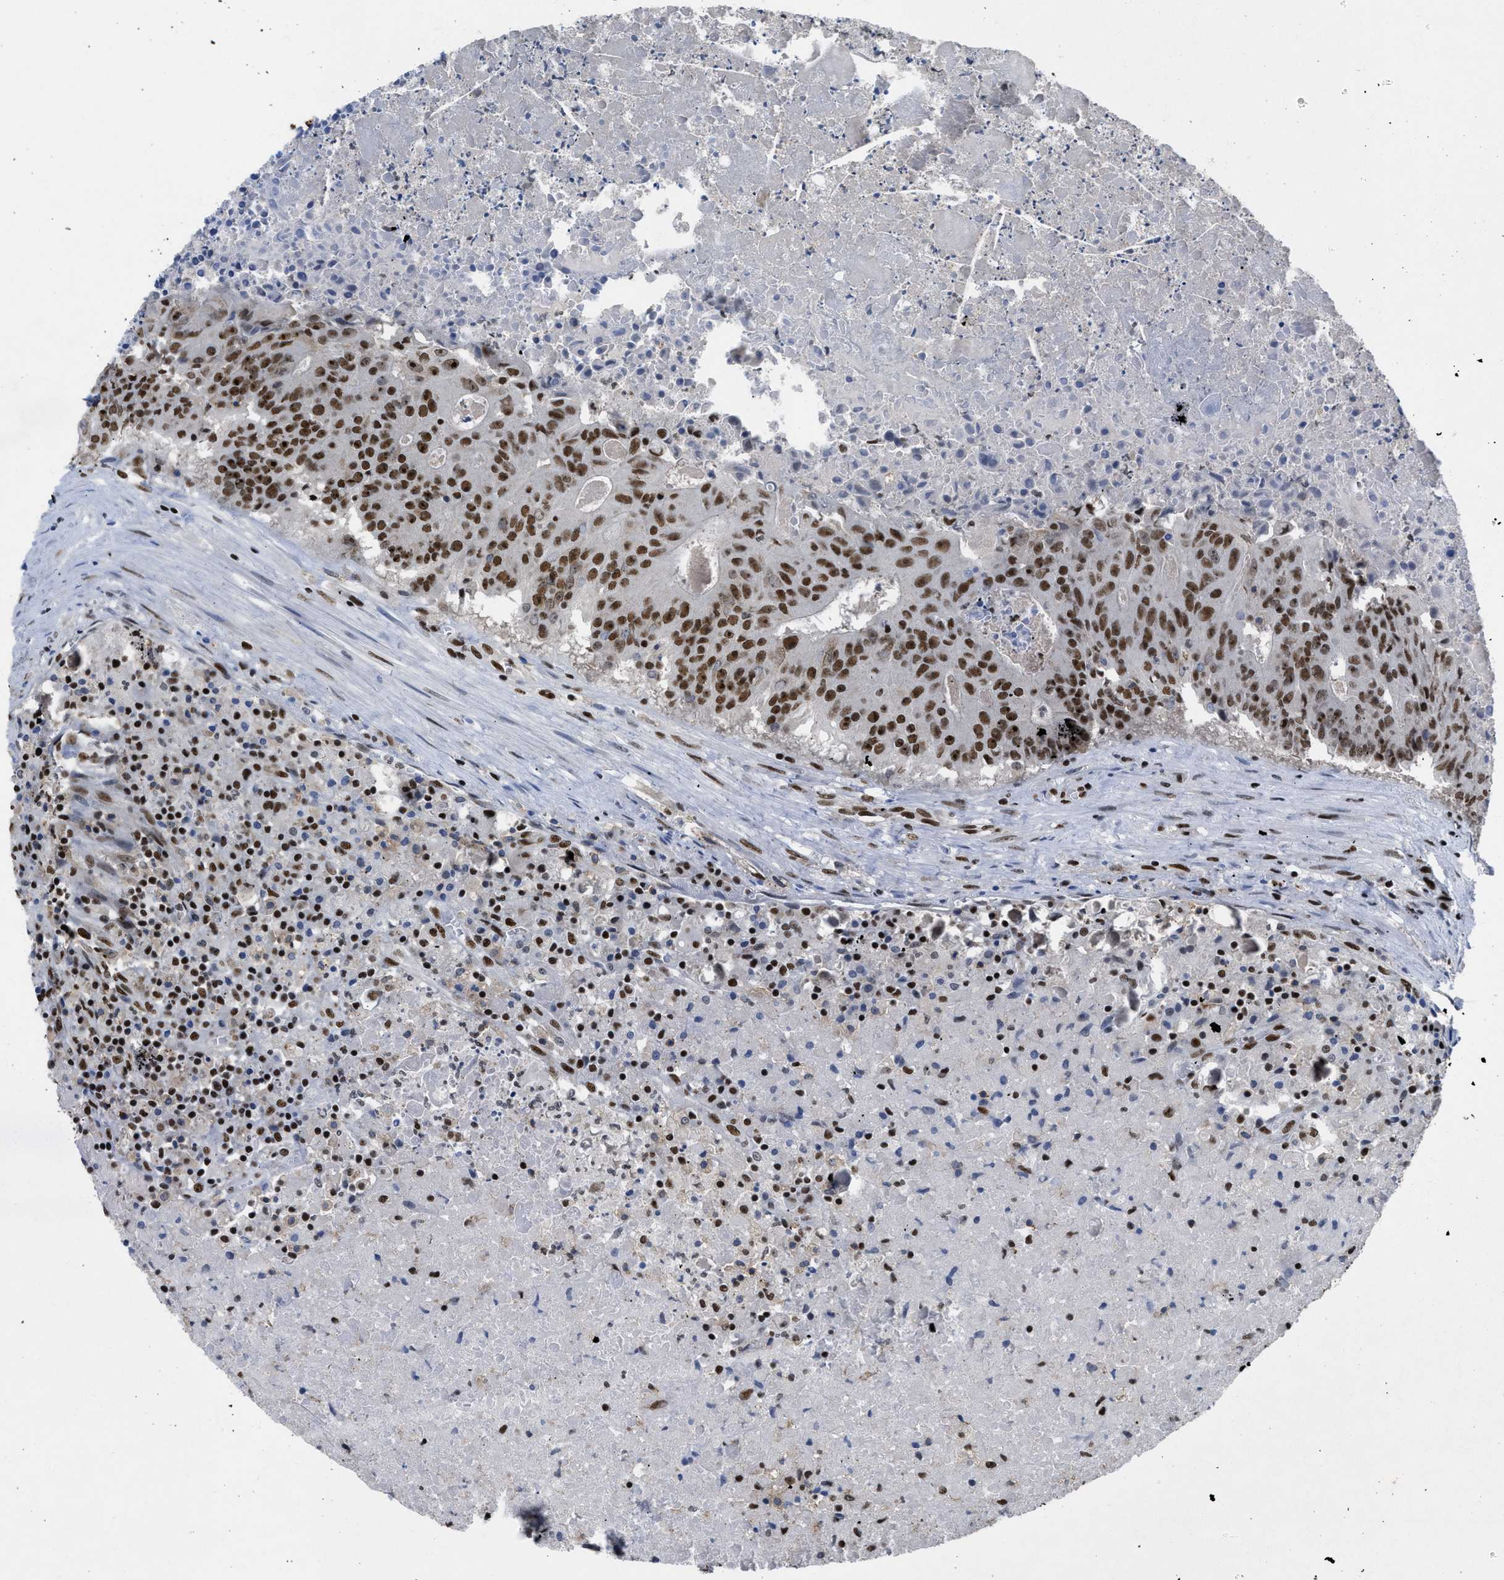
{"staining": {"intensity": "strong", "quantity": ">75%", "location": "nuclear"}, "tissue": "colorectal cancer", "cell_type": "Tumor cells", "image_type": "cancer", "snomed": [{"axis": "morphology", "description": "Adenocarcinoma, NOS"}, {"axis": "topography", "description": "Colon"}], "caption": "Tumor cells display high levels of strong nuclear staining in approximately >75% of cells in human colorectal cancer. The protein of interest is stained brown, and the nuclei are stained in blue (DAB IHC with brightfield microscopy, high magnification).", "gene": "SCAF4", "patient": {"sex": "male", "age": 87}}